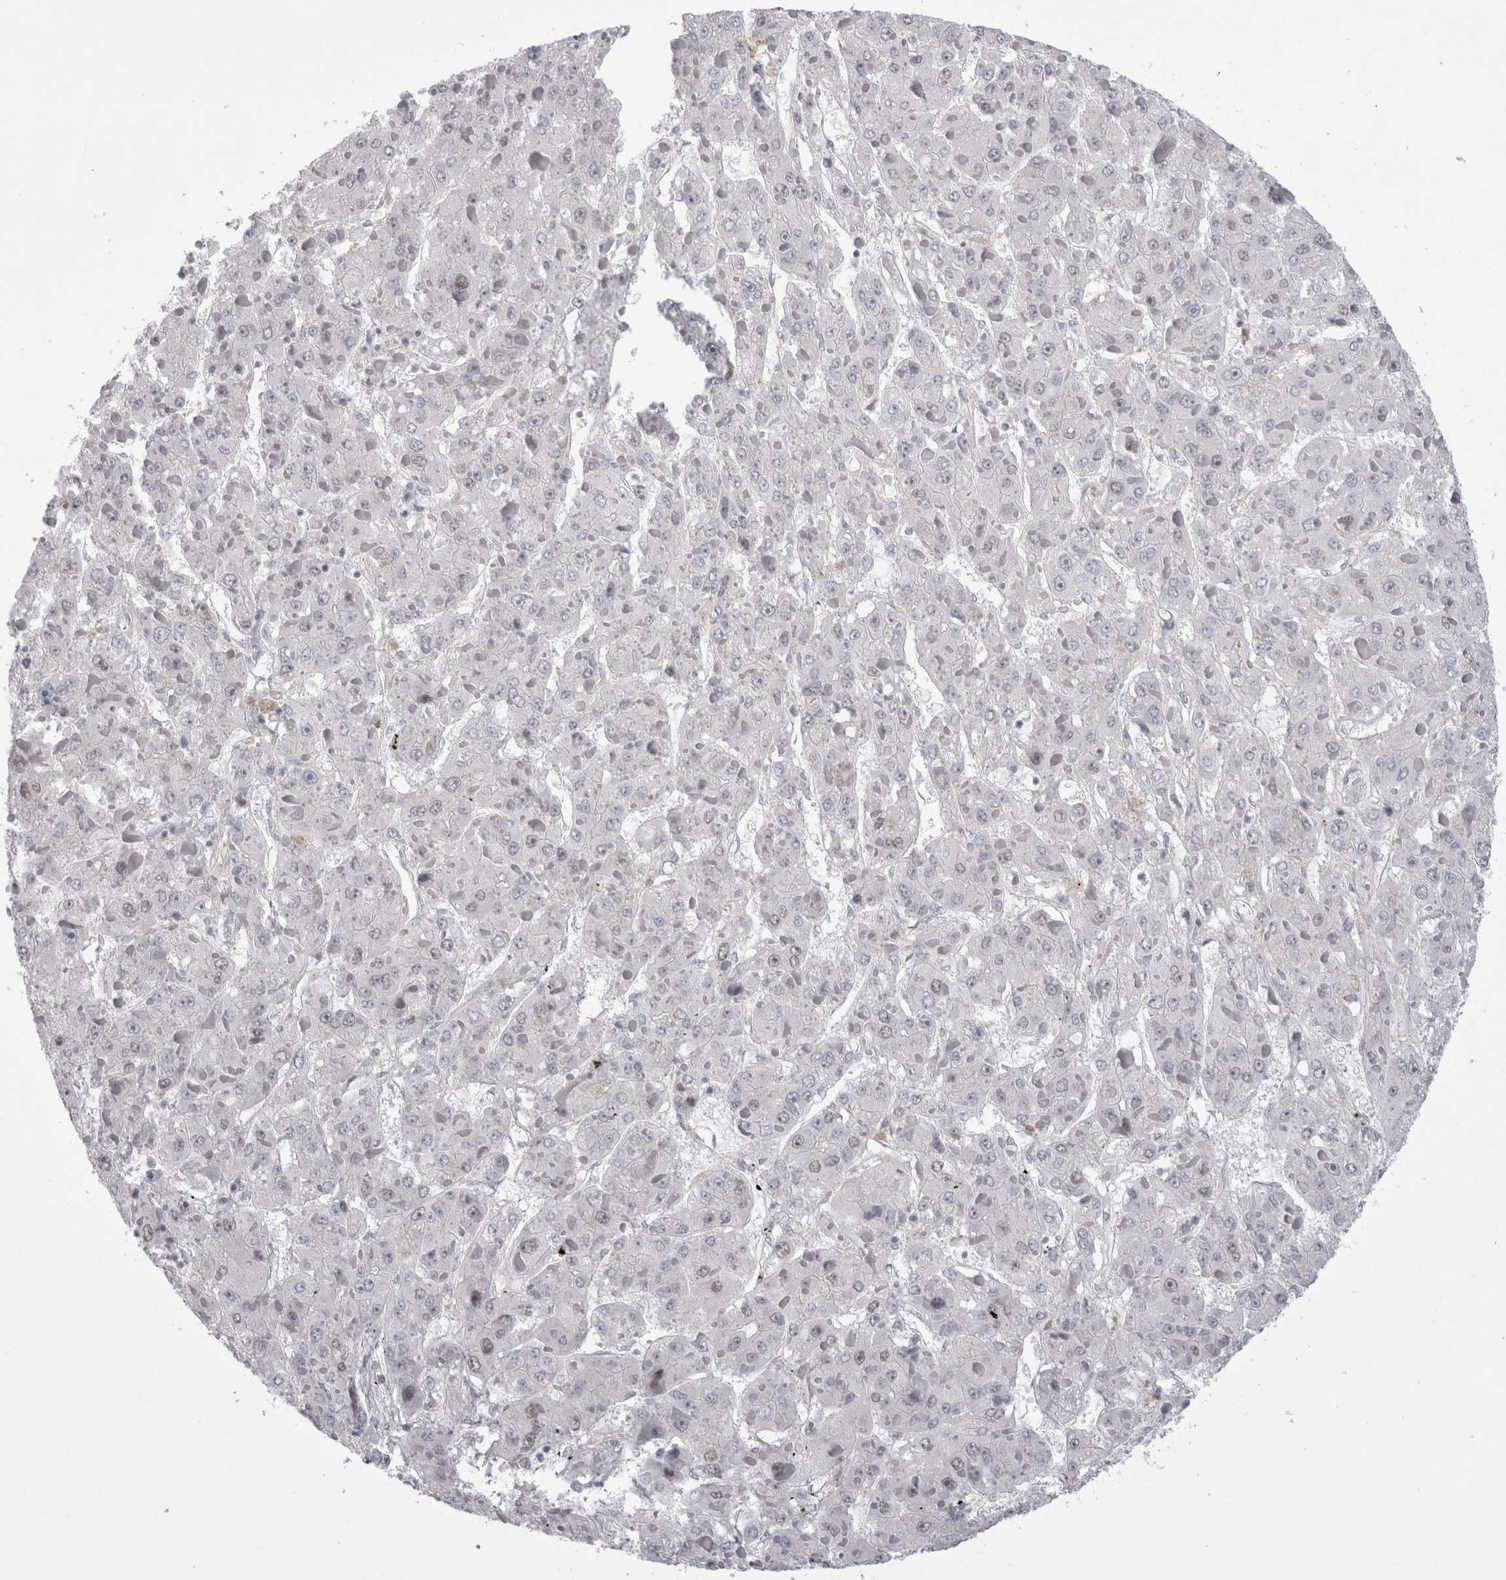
{"staining": {"intensity": "negative", "quantity": "none", "location": "none"}, "tissue": "liver cancer", "cell_type": "Tumor cells", "image_type": "cancer", "snomed": [{"axis": "morphology", "description": "Carcinoma, Hepatocellular, NOS"}, {"axis": "topography", "description": "Liver"}], "caption": "The immunohistochemistry micrograph has no significant expression in tumor cells of liver cancer tissue.", "gene": "API5", "patient": {"sex": "female", "age": 73}}